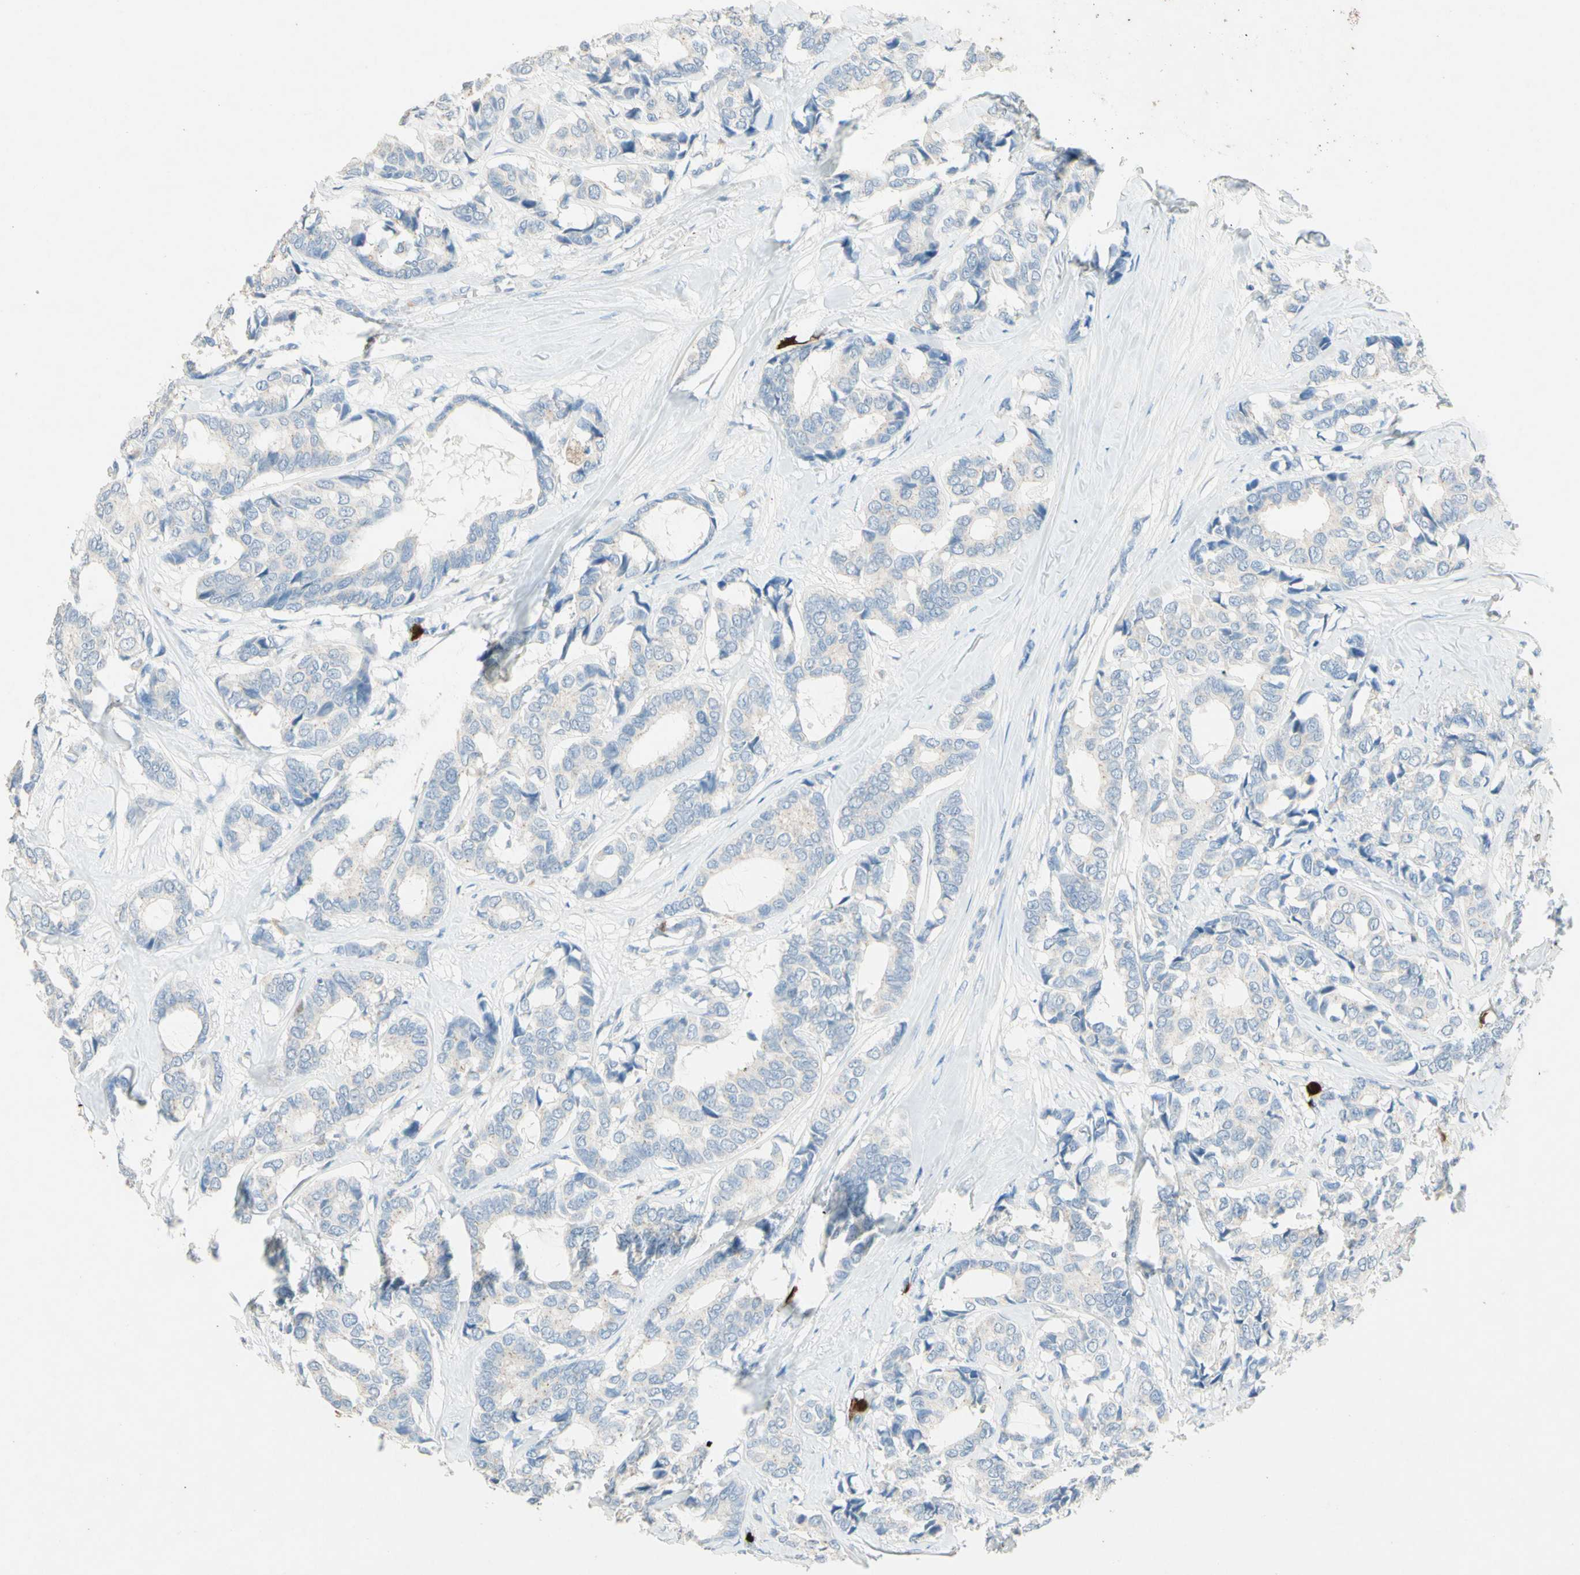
{"staining": {"intensity": "negative", "quantity": "none", "location": "none"}, "tissue": "breast cancer", "cell_type": "Tumor cells", "image_type": "cancer", "snomed": [{"axis": "morphology", "description": "Duct carcinoma"}, {"axis": "topography", "description": "Breast"}], "caption": "High power microscopy image of an immunohistochemistry (IHC) micrograph of infiltrating ductal carcinoma (breast), revealing no significant positivity in tumor cells.", "gene": "NFKBIZ", "patient": {"sex": "female", "age": 87}}